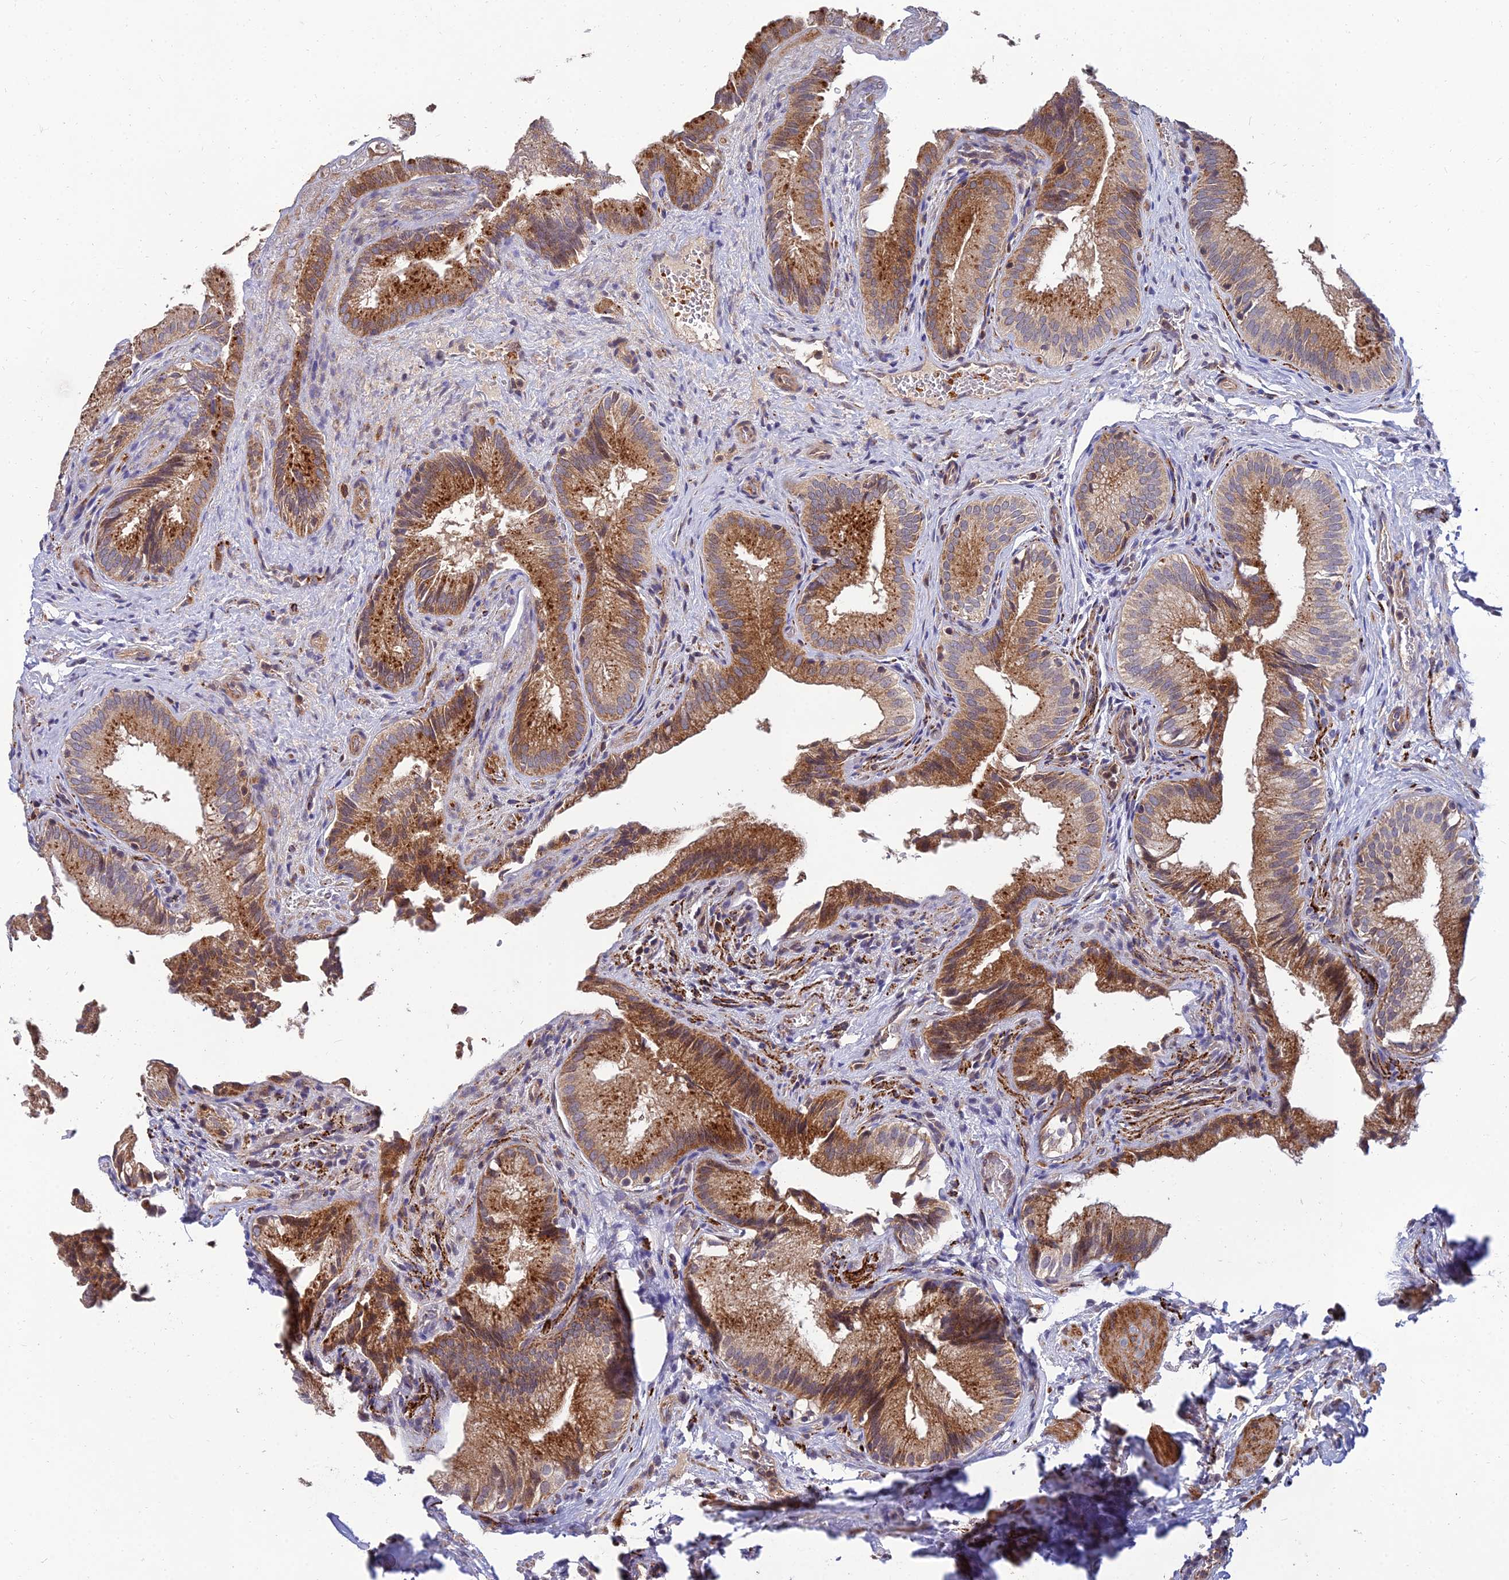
{"staining": {"intensity": "strong", "quantity": ">75%", "location": "cytoplasmic/membranous"}, "tissue": "gallbladder", "cell_type": "Glandular cells", "image_type": "normal", "snomed": [{"axis": "morphology", "description": "Normal tissue, NOS"}, {"axis": "topography", "description": "Gallbladder"}], "caption": "Immunohistochemistry of normal gallbladder shows high levels of strong cytoplasmic/membranous expression in approximately >75% of glandular cells.", "gene": "NPY", "patient": {"sex": "female", "age": 30}}